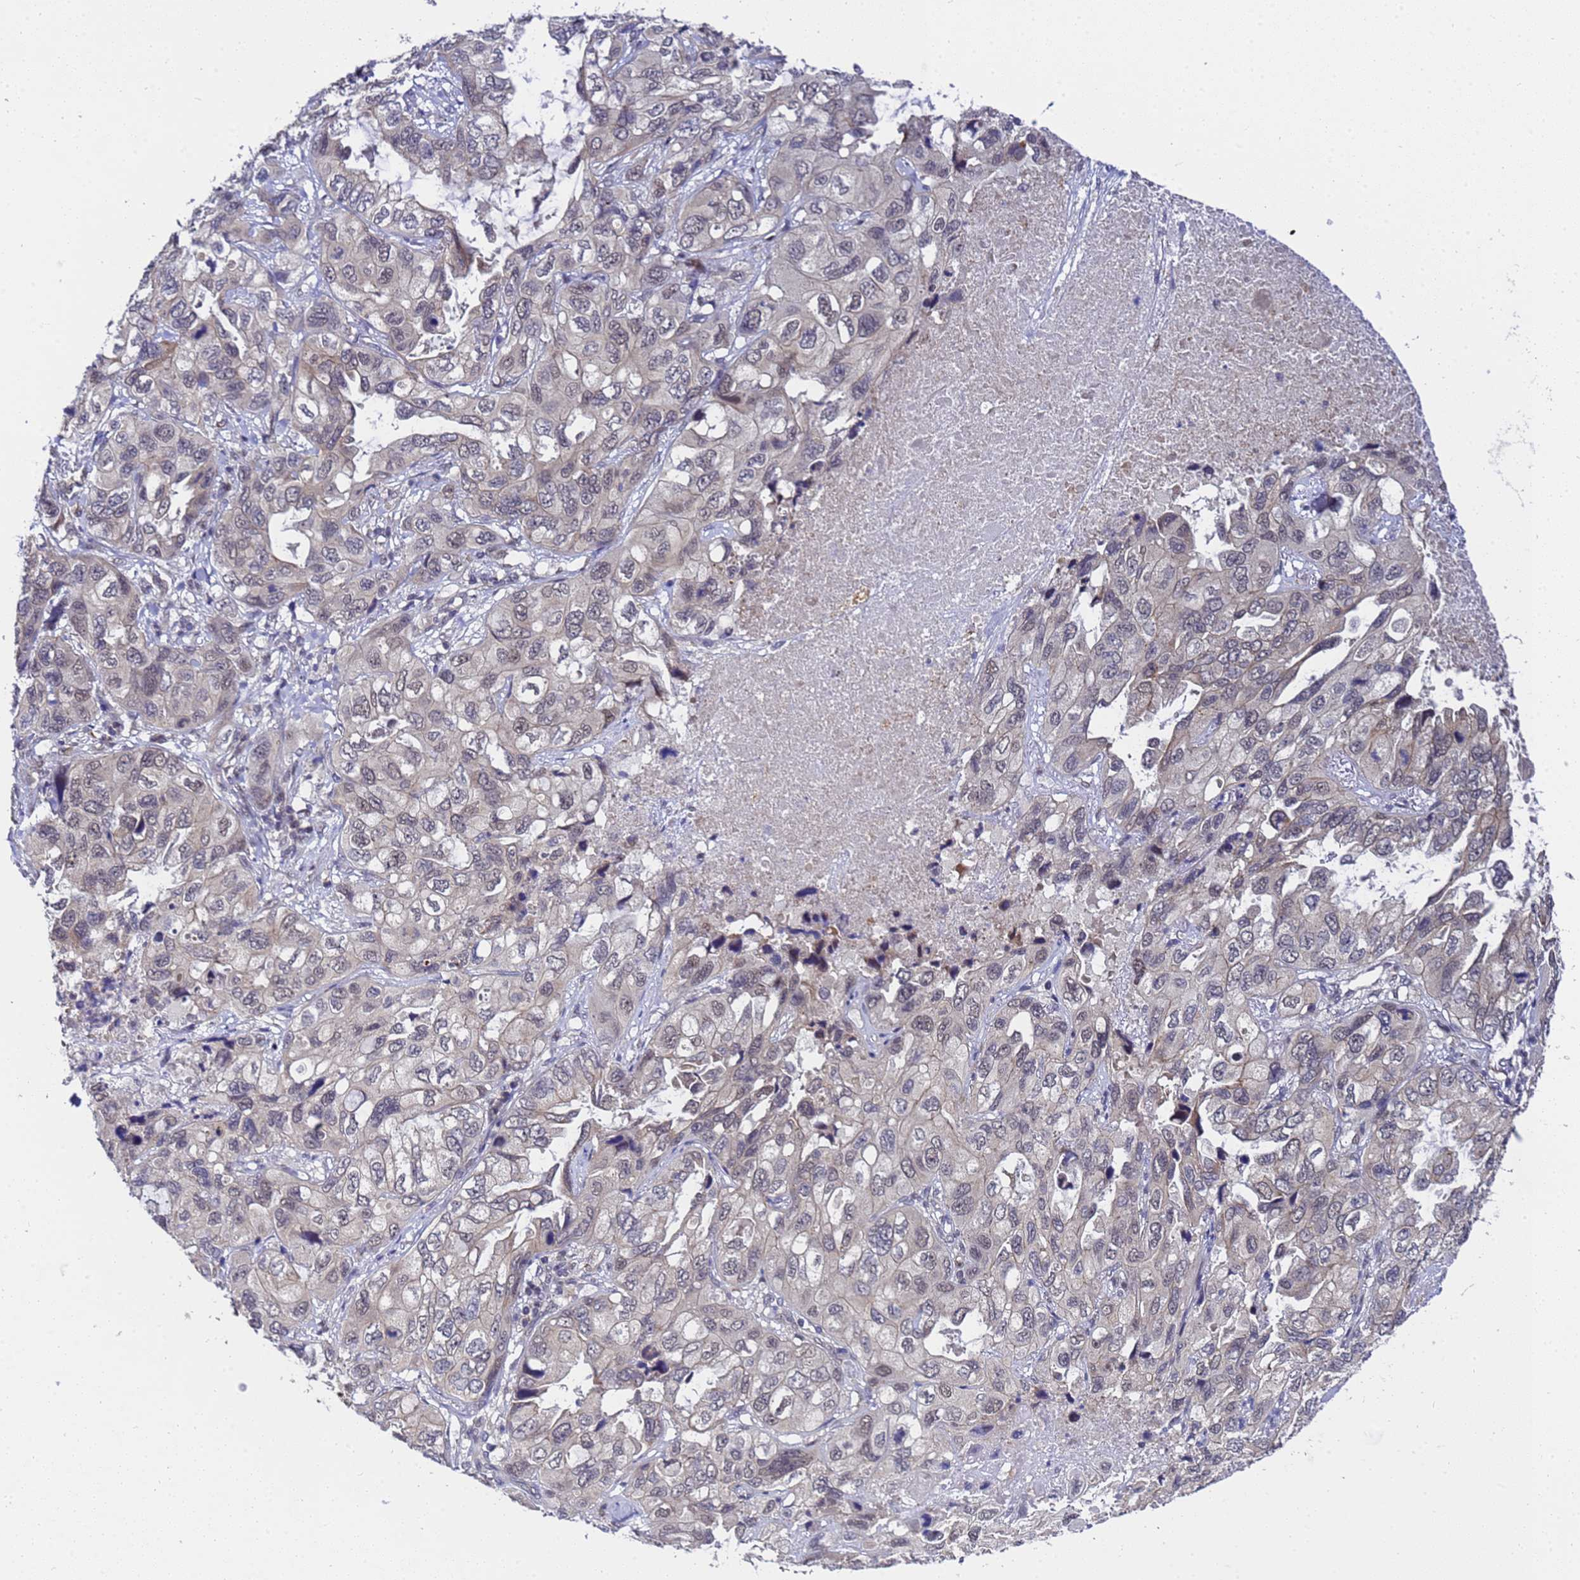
{"staining": {"intensity": "weak", "quantity": "25%-75%", "location": "nuclear"}, "tissue": "lung cancer", "cell_type": "Tumor cells", "image_type": "cancer", "snomed": [{"axis": "morphology", "description": "Squamous cell carcinoma, NOS"}, {"axis": "topography", "description": "Lung"}], "caption": "Immunohistochemistry photomicrograph of lung cancer (squamous cell carcinoma) stained for a protein (brown), which displays low levels of weak nuclear positivity in approximately 25%-75% of tumor cells.", "gene": "ANAPC13", "patient": {"sex": "female", "age": 73}}